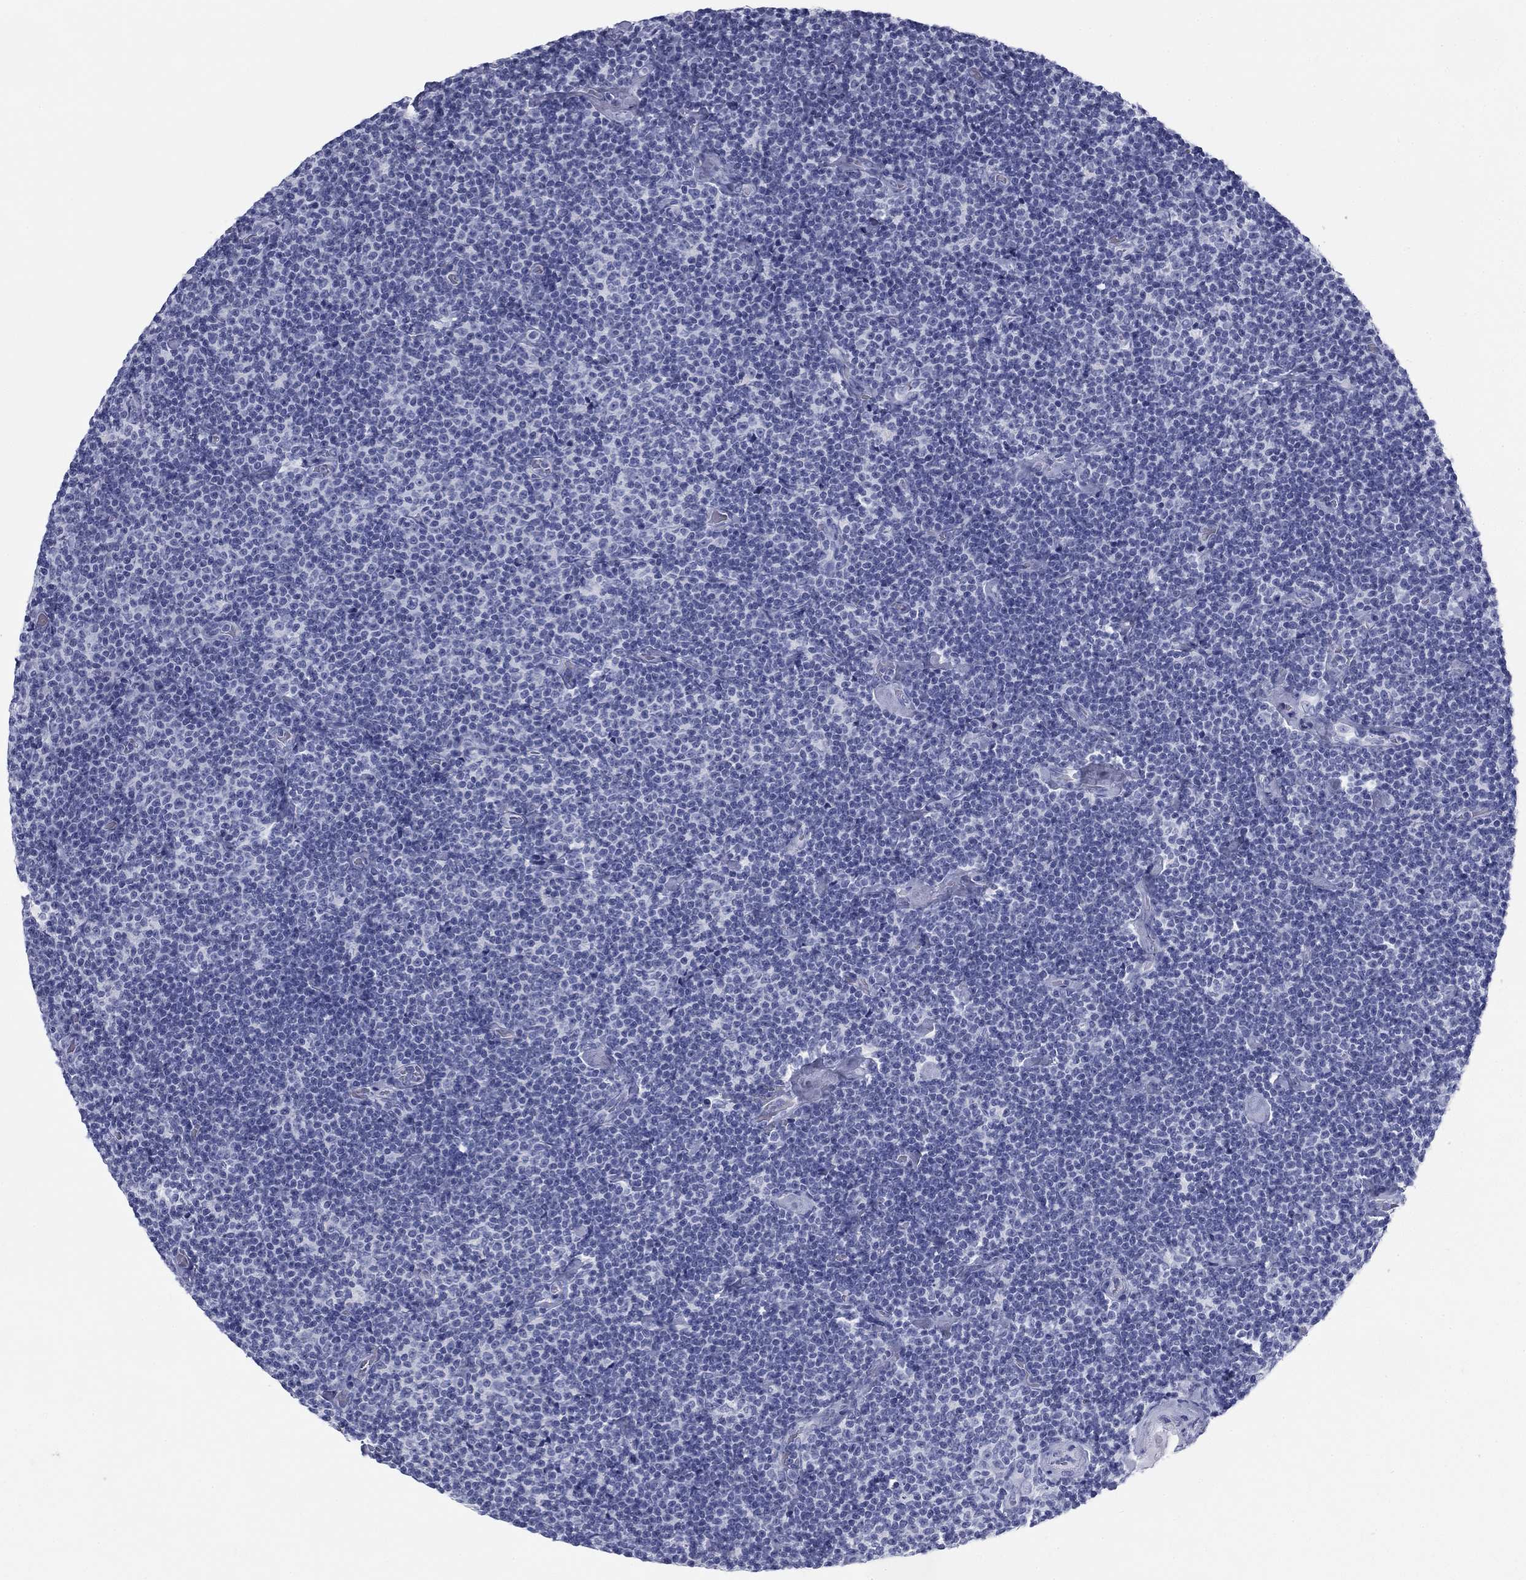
{"staining": {"intensity": "negative", "quantity": "none", "location": "none"}, "tissue": "lymphoma", "cell_type": "Tumor cells", "image_type": "cancer", "snomed": [{"axis": "morphology", "description": "Malignant lymphoma, non-Hodgkin's type, Low grade"}, {"axis": "topography", "description": "Lymph node"}], "caption": "Malignant lymphoma, non-Hodgkin's type (low-grade) was stained to show a protein in brown. There is no significant positivity in tumor cells.", "gene": "CALB1", "patient": {"sex": "male", "age": 81}}